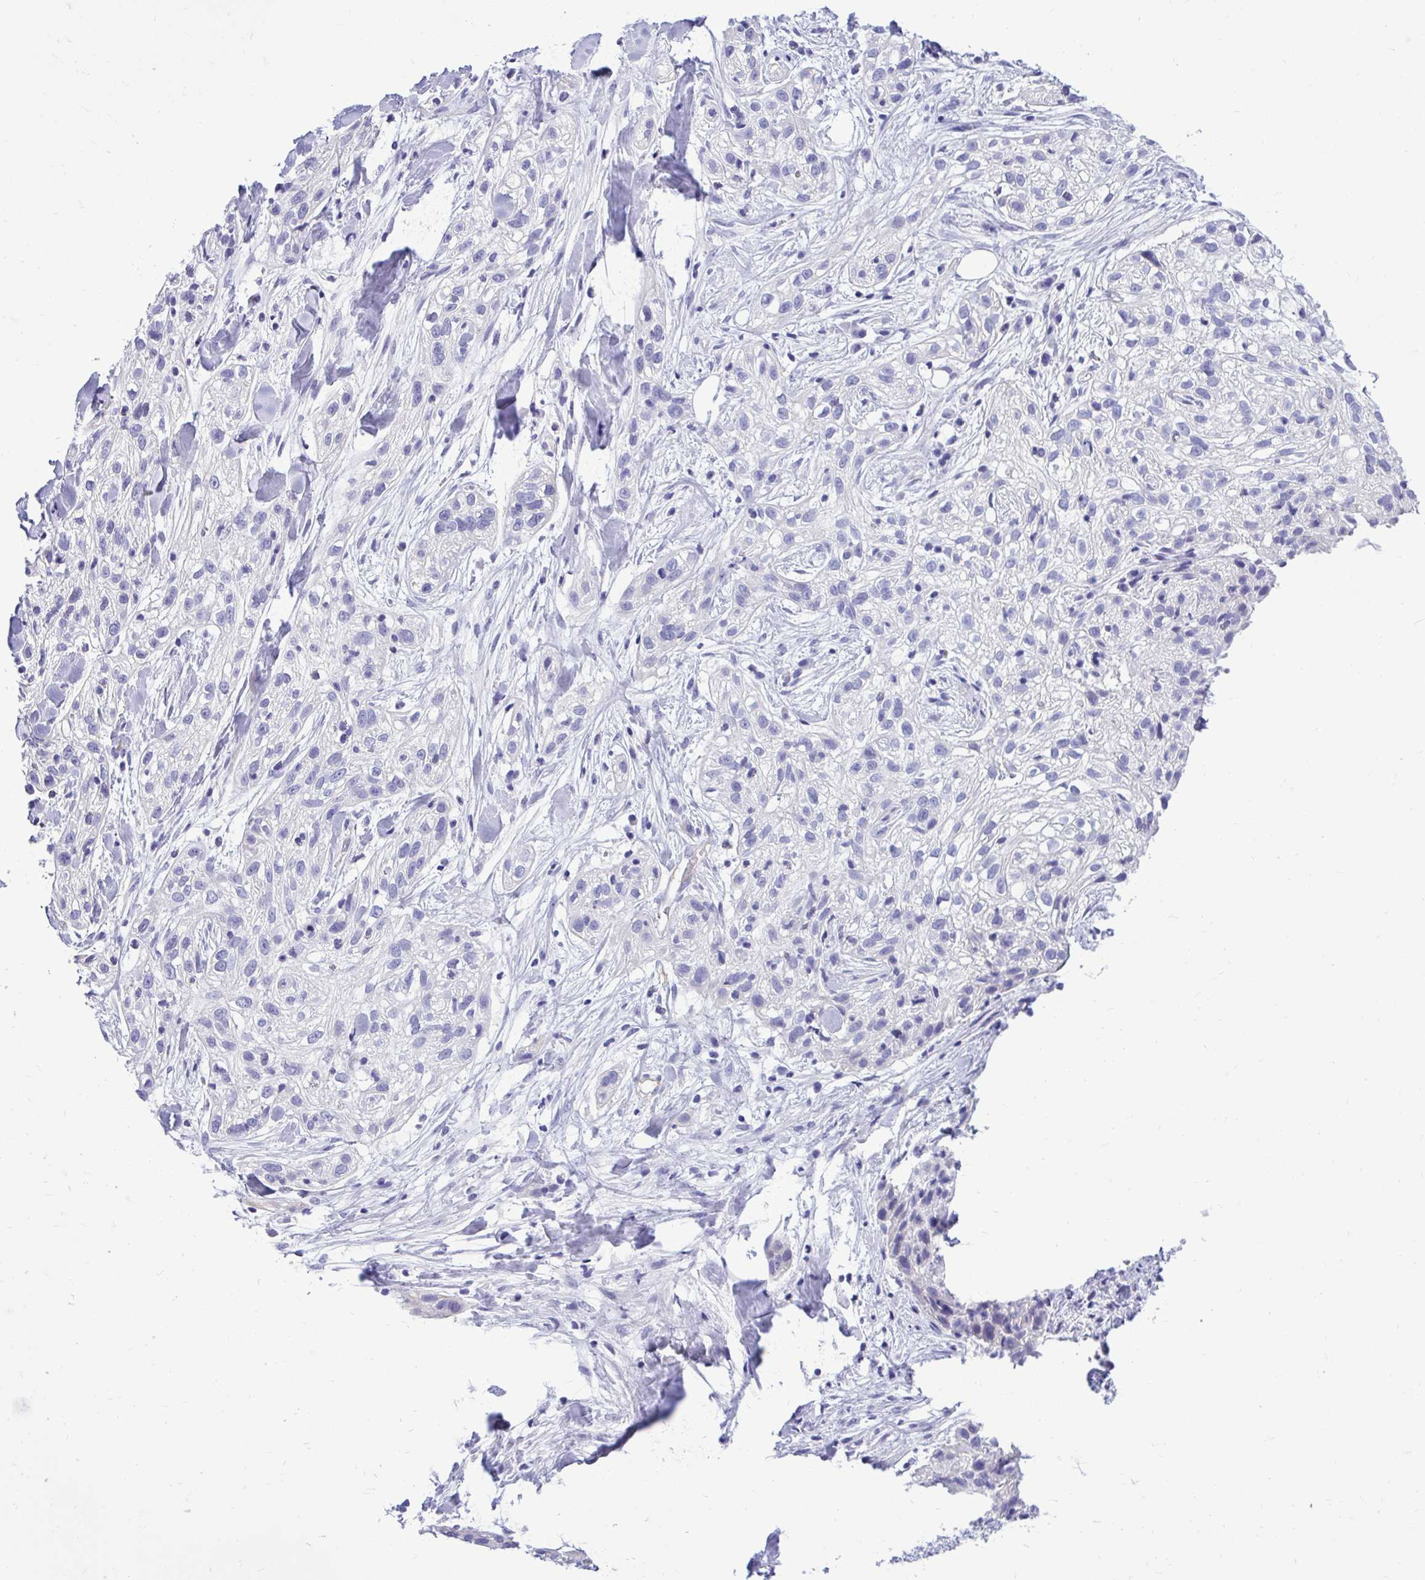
{"staining": {"intensity": "negative", "quantity": "none", "location": "none"}, "tissue": "skin cancer", "cell_type": "Tumor cells", "image_type": "cancer", "snomed": [{"axis": "morphology", "description": "Squamous cell carcinoma, NOS"}, {"axis": "topography", "description": "Skin"}], "caption": "IHC image of human skin squamous cell carcinoma stained for a protein (brown), which shows no staining in tumor cells. (DAB (3,3'-diaminobenzidine) IHC with hematoxylin counter stain).", "gene": "ABCG2", "patient": {"sex": "male", "age": 82}}